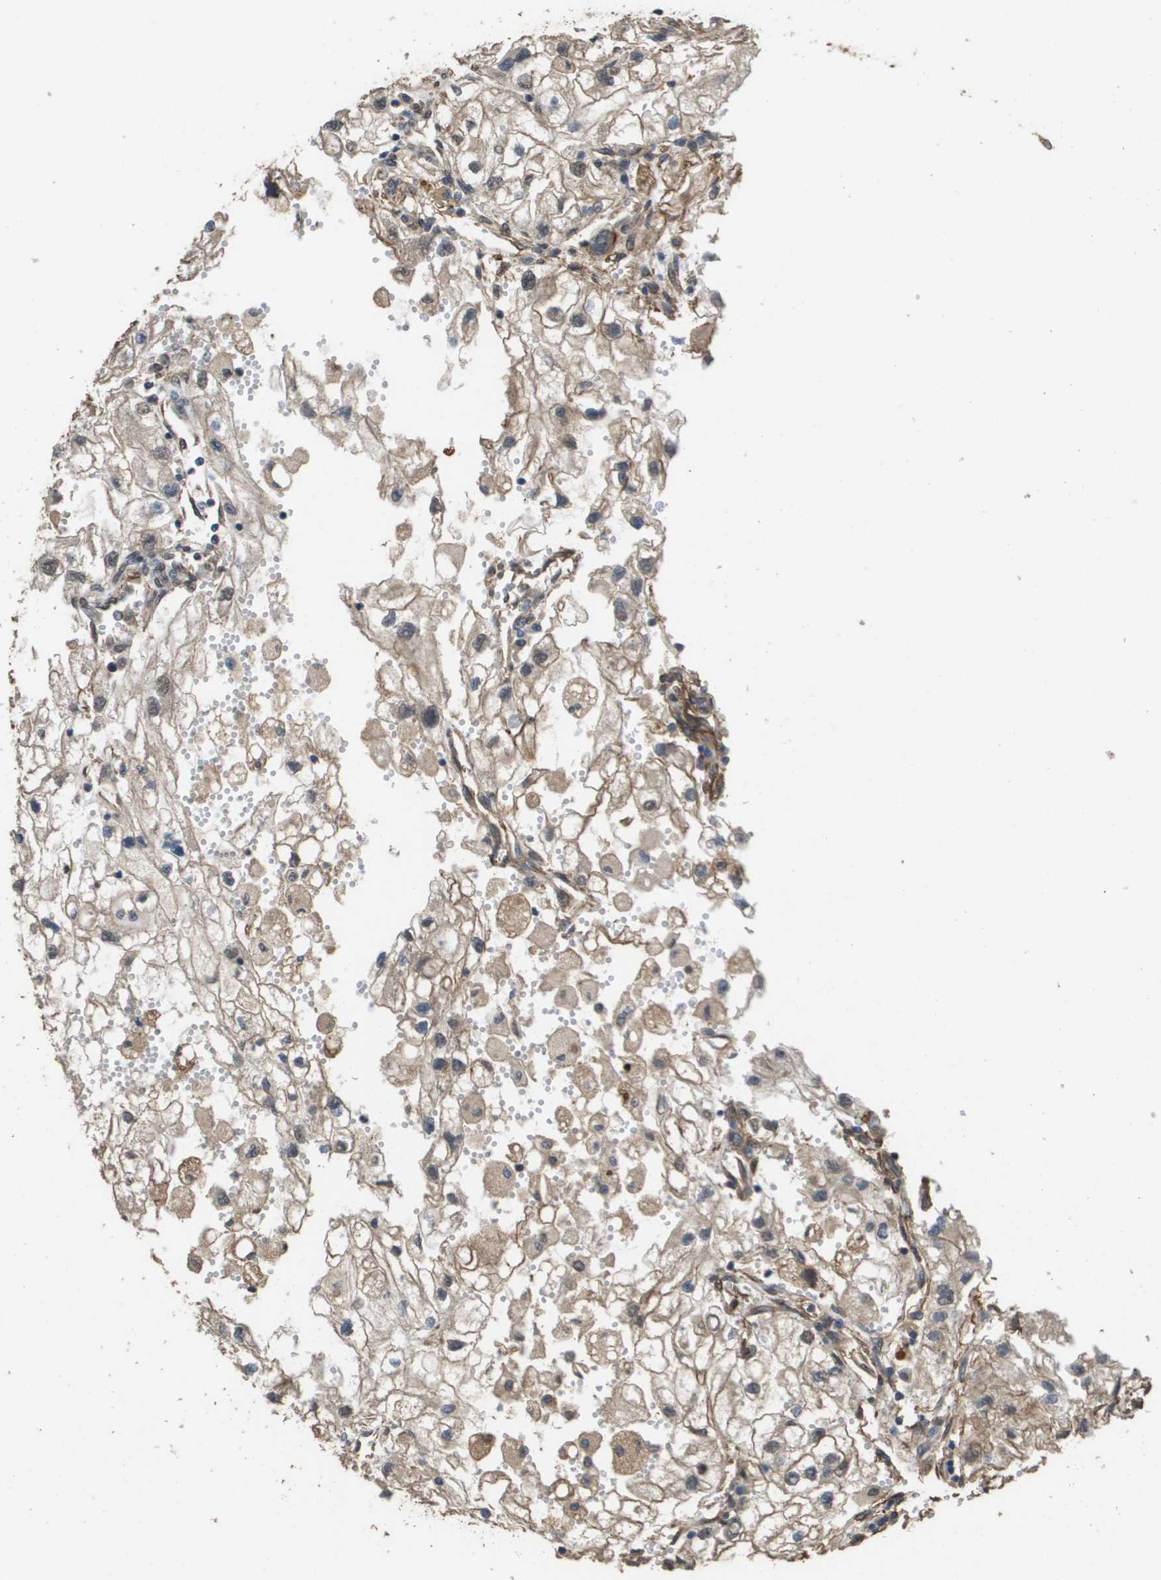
{"staining": {"intensity": "weak", "quantity": "25%-75%", "location": "cytoplasmic/membranous,nuclear"}, "tissue": "renal cancer", "cell_type": "Tumor cells", "image_type": "cancer", "snomed": [{"axis": "morphology", "description": "Adenocarcinoma, NOS"}, {"axis": "topography", "description": "Kidney"}], "caption": "A high-resolution histopathology image shows immunohistochemistry staining of renal adenocarcinoma, which demonstrates weak cytoplasmic/membranous and nuclear positivity in about 25%-75% of tumor cells.", "gene": "AAMP", "patient": {"sex": "female", "age": 70}}